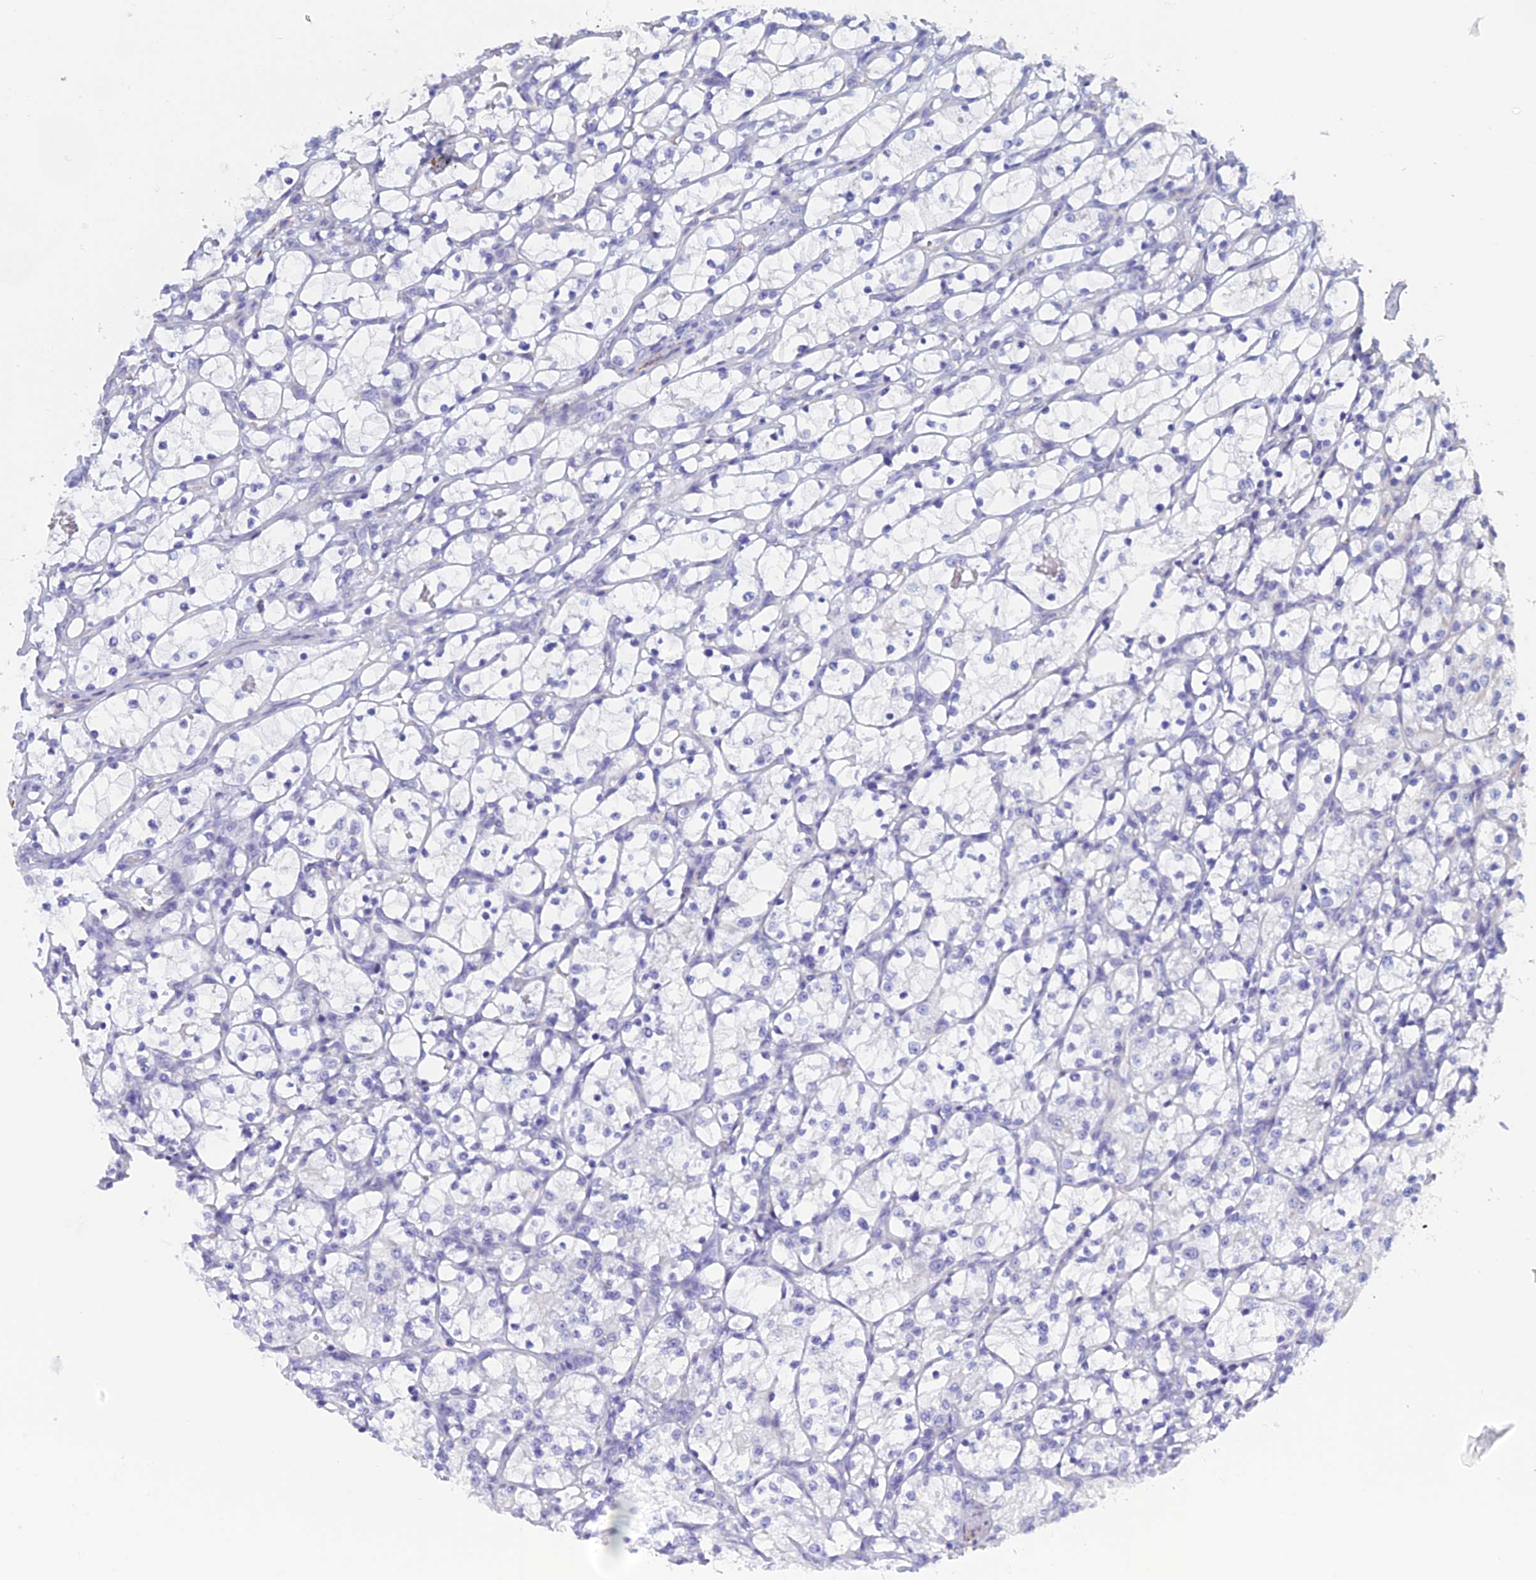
{"staining": {"intensity": "negative", "quantity": "none", "location": "none"}, "tissue": "renal cancer", "cell_type": "Tumor cells", "image_type": "cancer", "snomed": [{"axis": "morphology", "description": "Adenocarcinoma, NOS"}, {"axis": "topography", "description": "Kidney"}], "caption": "Tumor cells show no significant protein staining in renal cancer (adenocarcinoma).", "gene": "PCDHA8", "patient": {"sex": "female", "age": 69}}